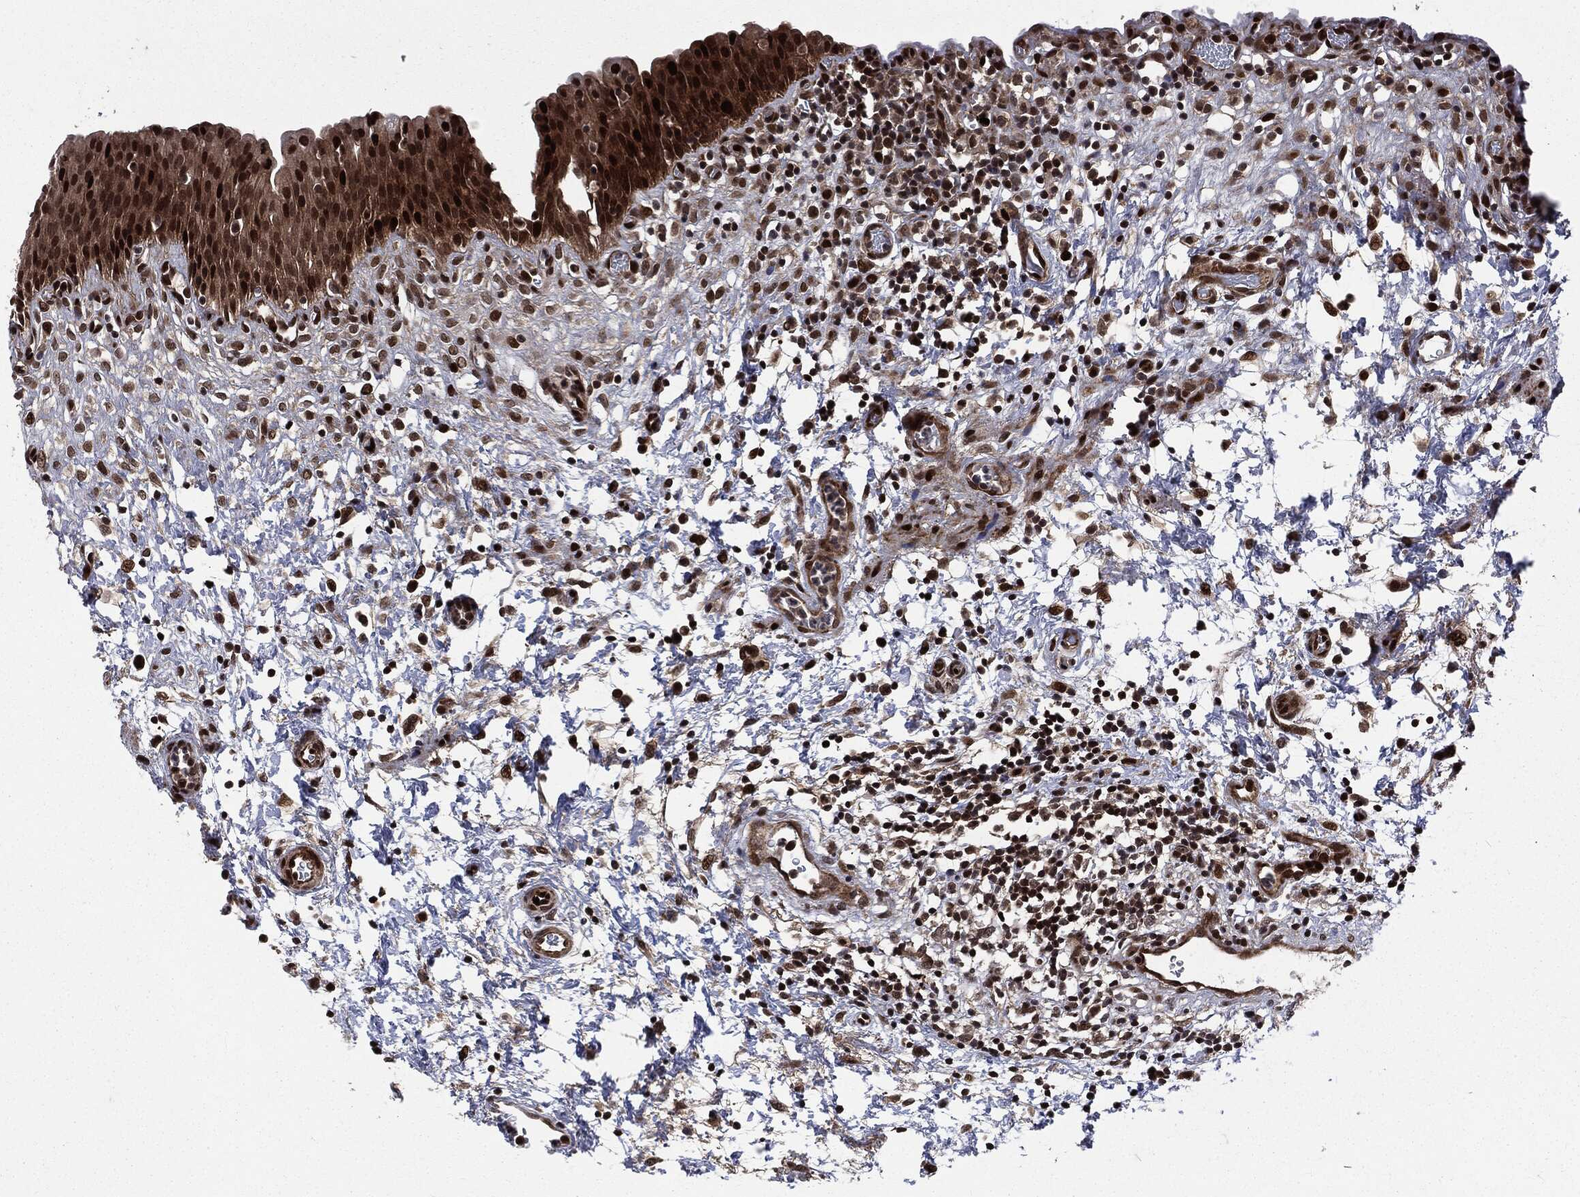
{"staining": {"intensity": "strong", "quantity": ">75%", "location": "nuclear"}, "tissue": "urinary bladder", "cell_type": "Urothelial cells", "image_type": "normal", "snomed": [{"axis": "morphology", "description": "Normal tissue, NOS"}, {"axis": "topography", "description": "Urinary bladder"}], "caption": "IHC staining of normal urinary bladder, which reveals high levels of strong nuclear positivity in approximately >75% of urothelial cells indicating strong nuclear protein expression. The staining was performed using DAB (brown) for protein detection and nuclei were counterstained in hematoxylin (blue).", "gene": "SMAD4", "patient": {"sex": "male", "age": 37}}